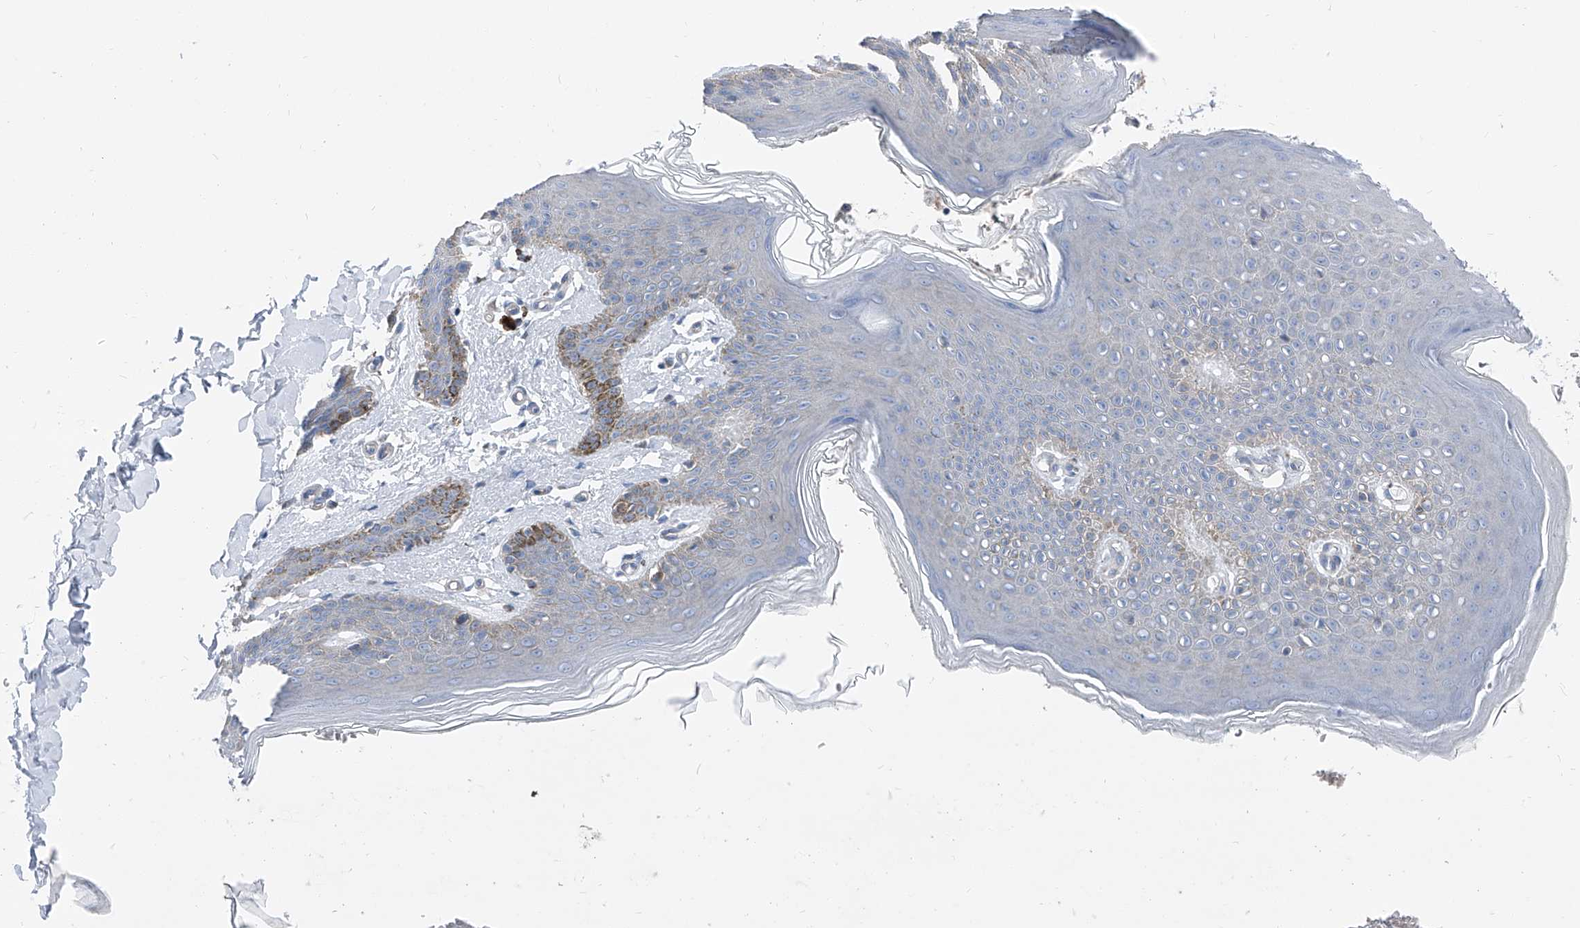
{"staining": {"intensity": "moderate", "quantity": "<25%", "location": "cytoplasmic/membranous"}, "tissue": "skin", "cell_type": "Epidermal cells", "image_type": "normal", "snomed": [{"axis": "morphology", "description": "Normal tissue, NOS"}, {"axis": "topography", "description": "Vulva"}], "caption": "Skin stained with DAB (3,3'-diaminobenzidine) immunohistochemistry (IHC) displays low levels of moderate cytoplasmic/membranous expression in approximately <25% of epidermal cells.", "gene": "AGPS", "patient": {"sex": "female", "age": 66}}